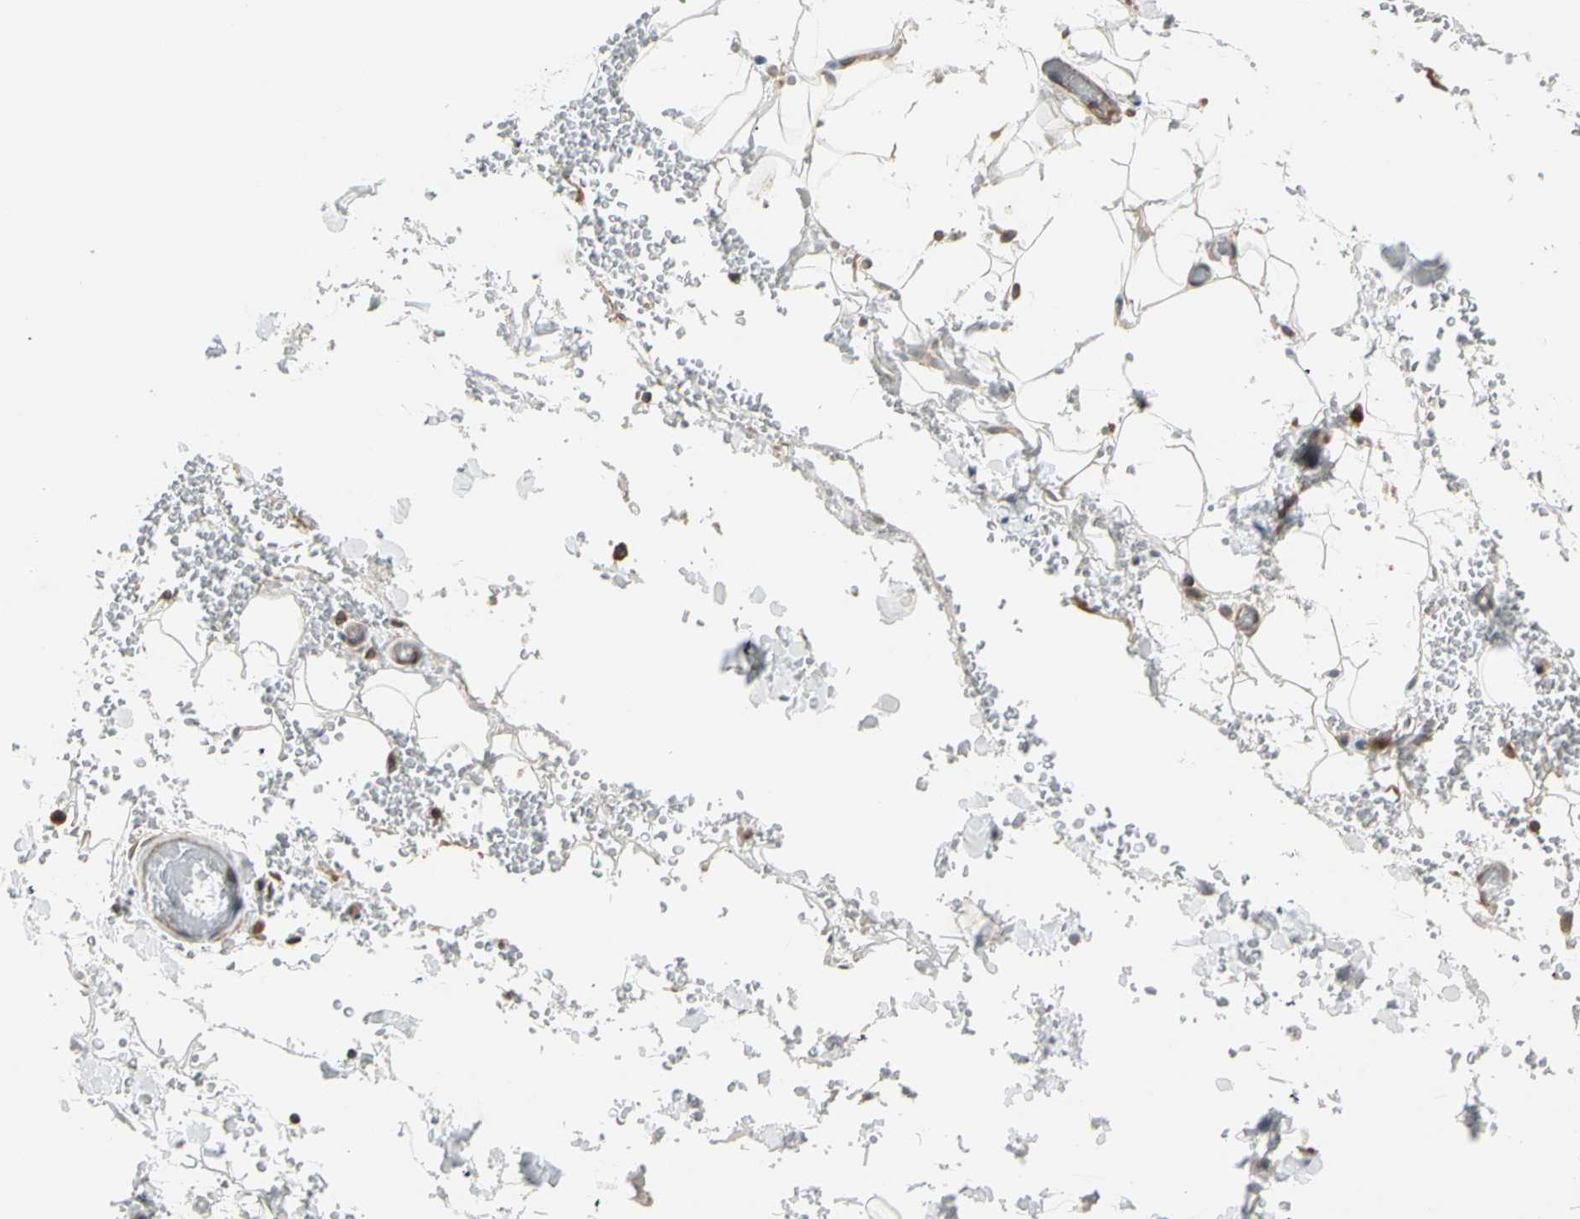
{"staining": {"intensity": "weak", "quantity": ">75%", "location": "cytoplasmic/membranous"}, "tissue": "adipose tissue", "cell_type": "Adipocytes", "image_type": "normal", "snomed": [{"axis": "morphology", "description": "Normal tissue, NOS"}, {"axis": "morphology", "description": "Inflammation, NOS"}, {"axis": "topography", "description": "Breast"}], "caption": "Approximately >75% of adipocytes in benign adipose tissue reveal weak cytoplasmic/membranous protein positivity as visualized by brown immunohistochemical staining.", "gene": "TRIO", "patient": {"sex": "female", "age": 65}}